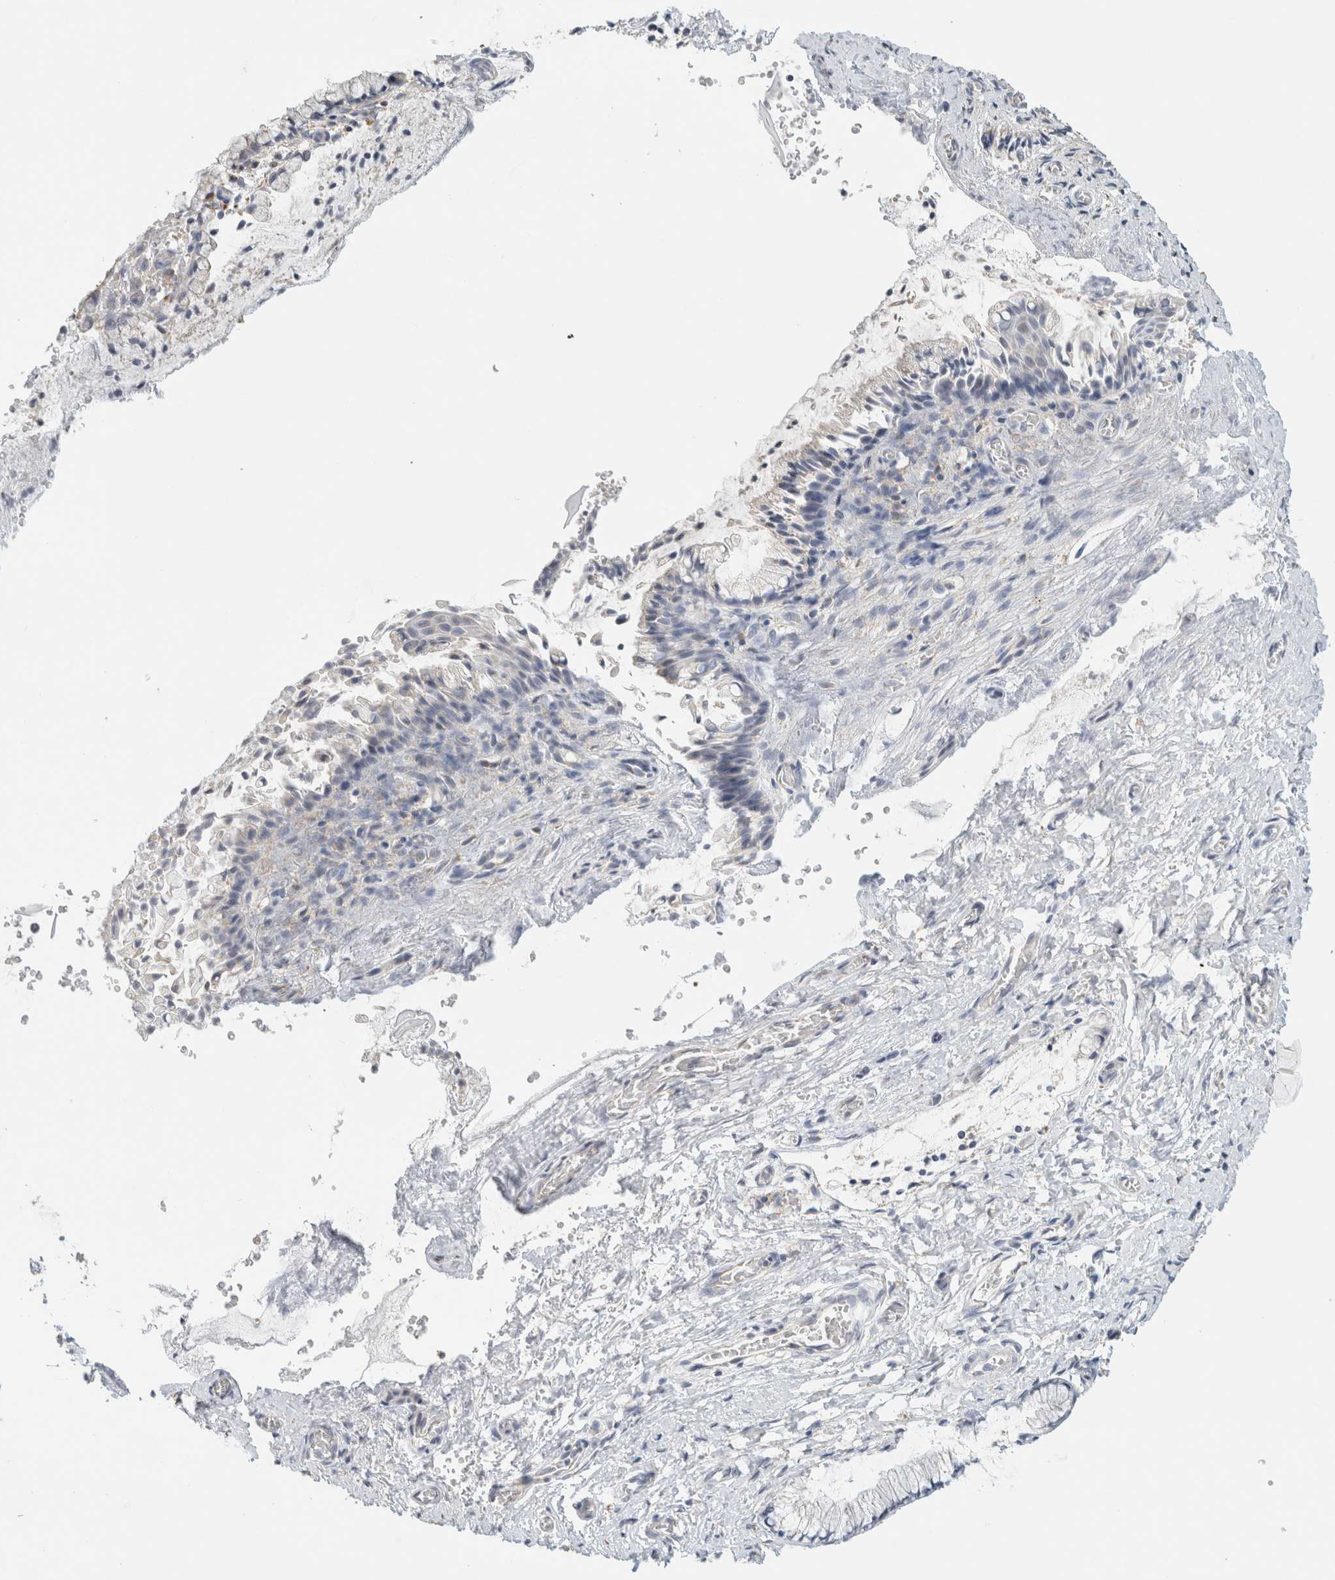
{"staining": {"intensity": "negative", "quantity": "none", "location": "none"}, "tissue": "cervix", "cell_type": "Glandular cells", "image_type": "normal", "snomed": [{"axis": "morphology", "description": "Normal tissue, NOS"}, {"axis": "topography", "description": "Cervix"}], "caption": "This is an immunohistochemistry (IHC) histopathology image of unremarkable human cervix. There is no expression in glandular cells.", "gene": "NEFM", "patient": {"sex": "female", "age": 55}}